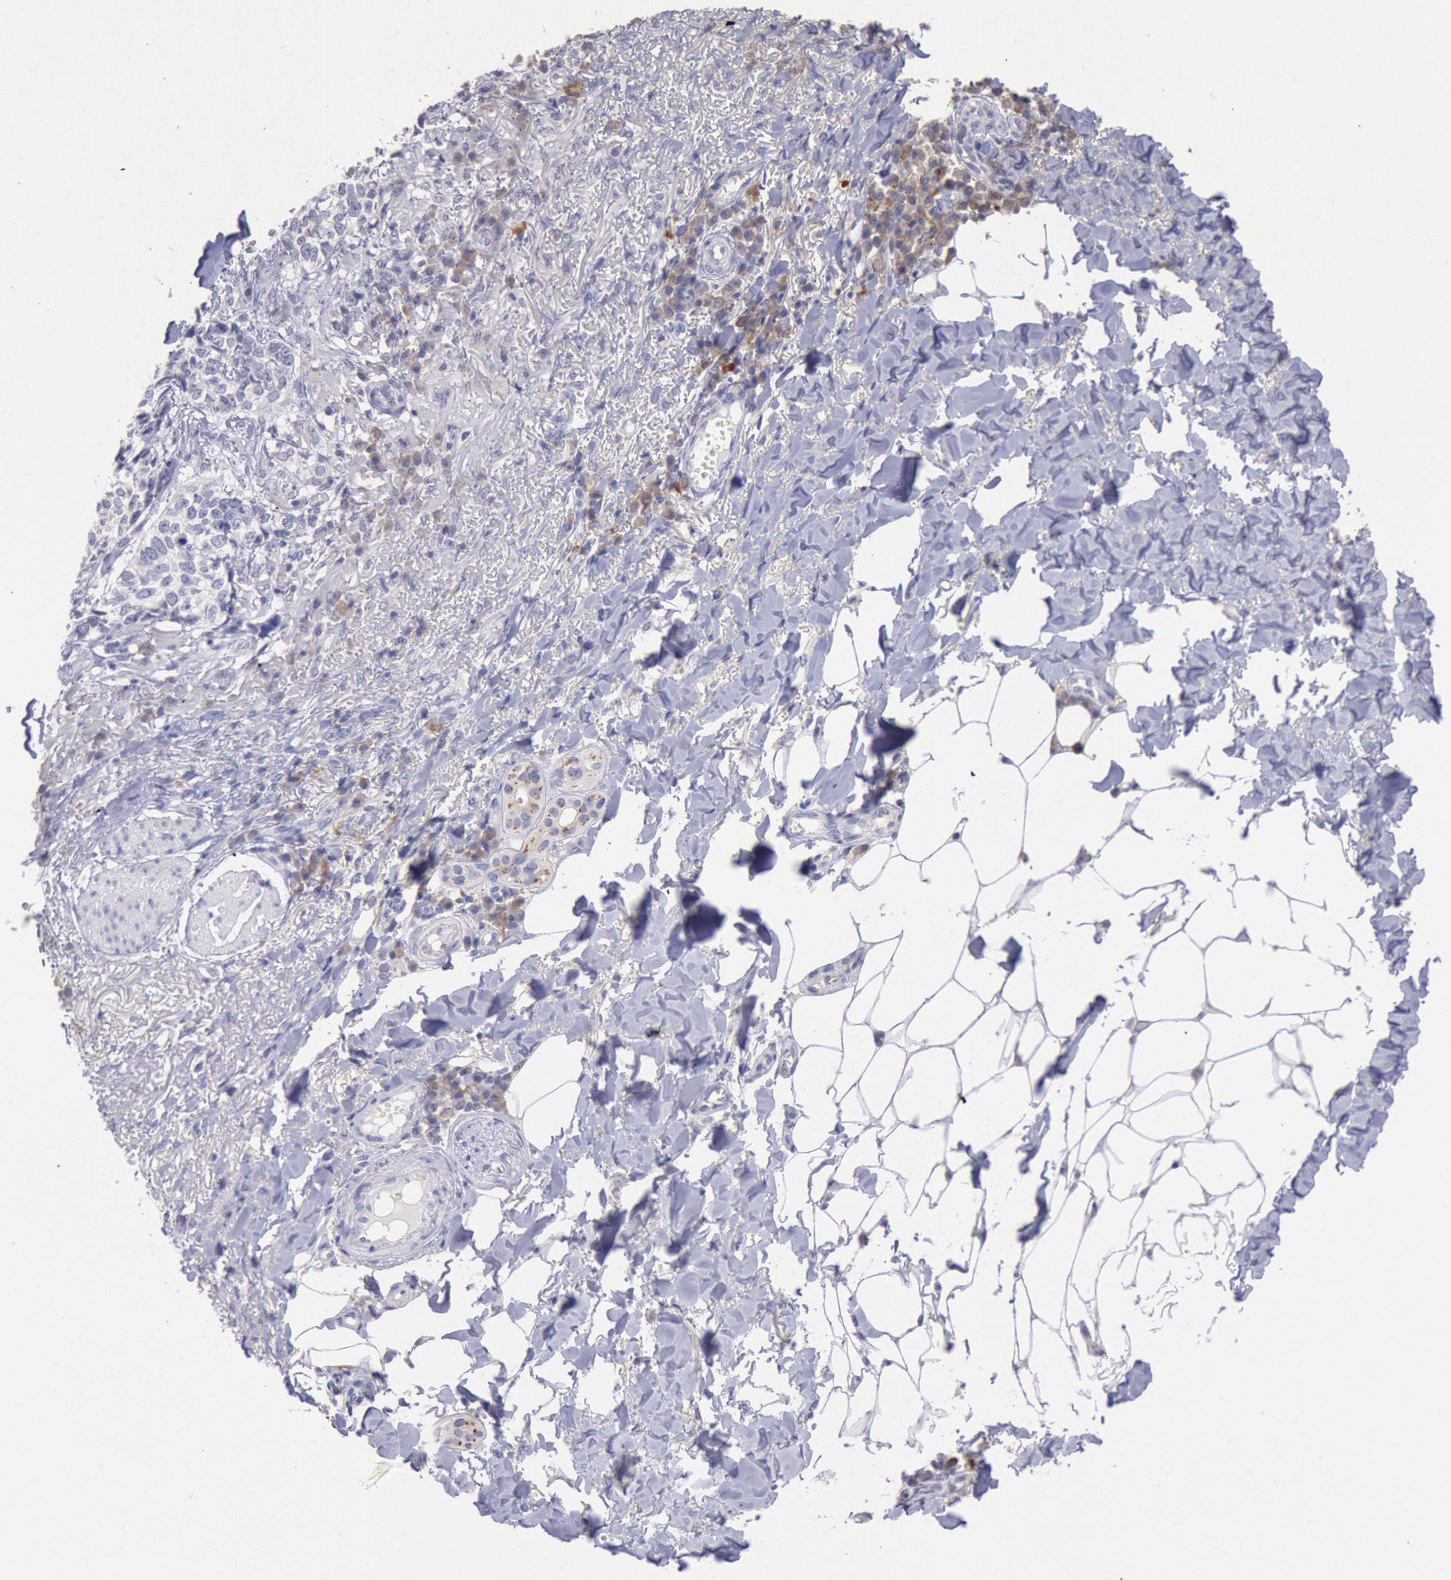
{"staining": {"intensity": "weak", "quantity": "25%-75%", "location": "cytoplasmic/membranous"}, "tissue": "skin cancer", "cell_type": "Tumor cells", "image_type": "cancer", "snomed": [{"axis": "morphology", "description": "Basal cell carcinoma"}, {"axis": "topography", "description": "Skin"}], "caption": "A histopathology image showing weak cytoplasmic/membranous expression in about 25%-75% of tumor cells in skin basal cell carcinoma, as visualized by brown immunohistochemical staining.", "gene": "GAL3ST1", "patient": {"sex": "female", "age": 89}}